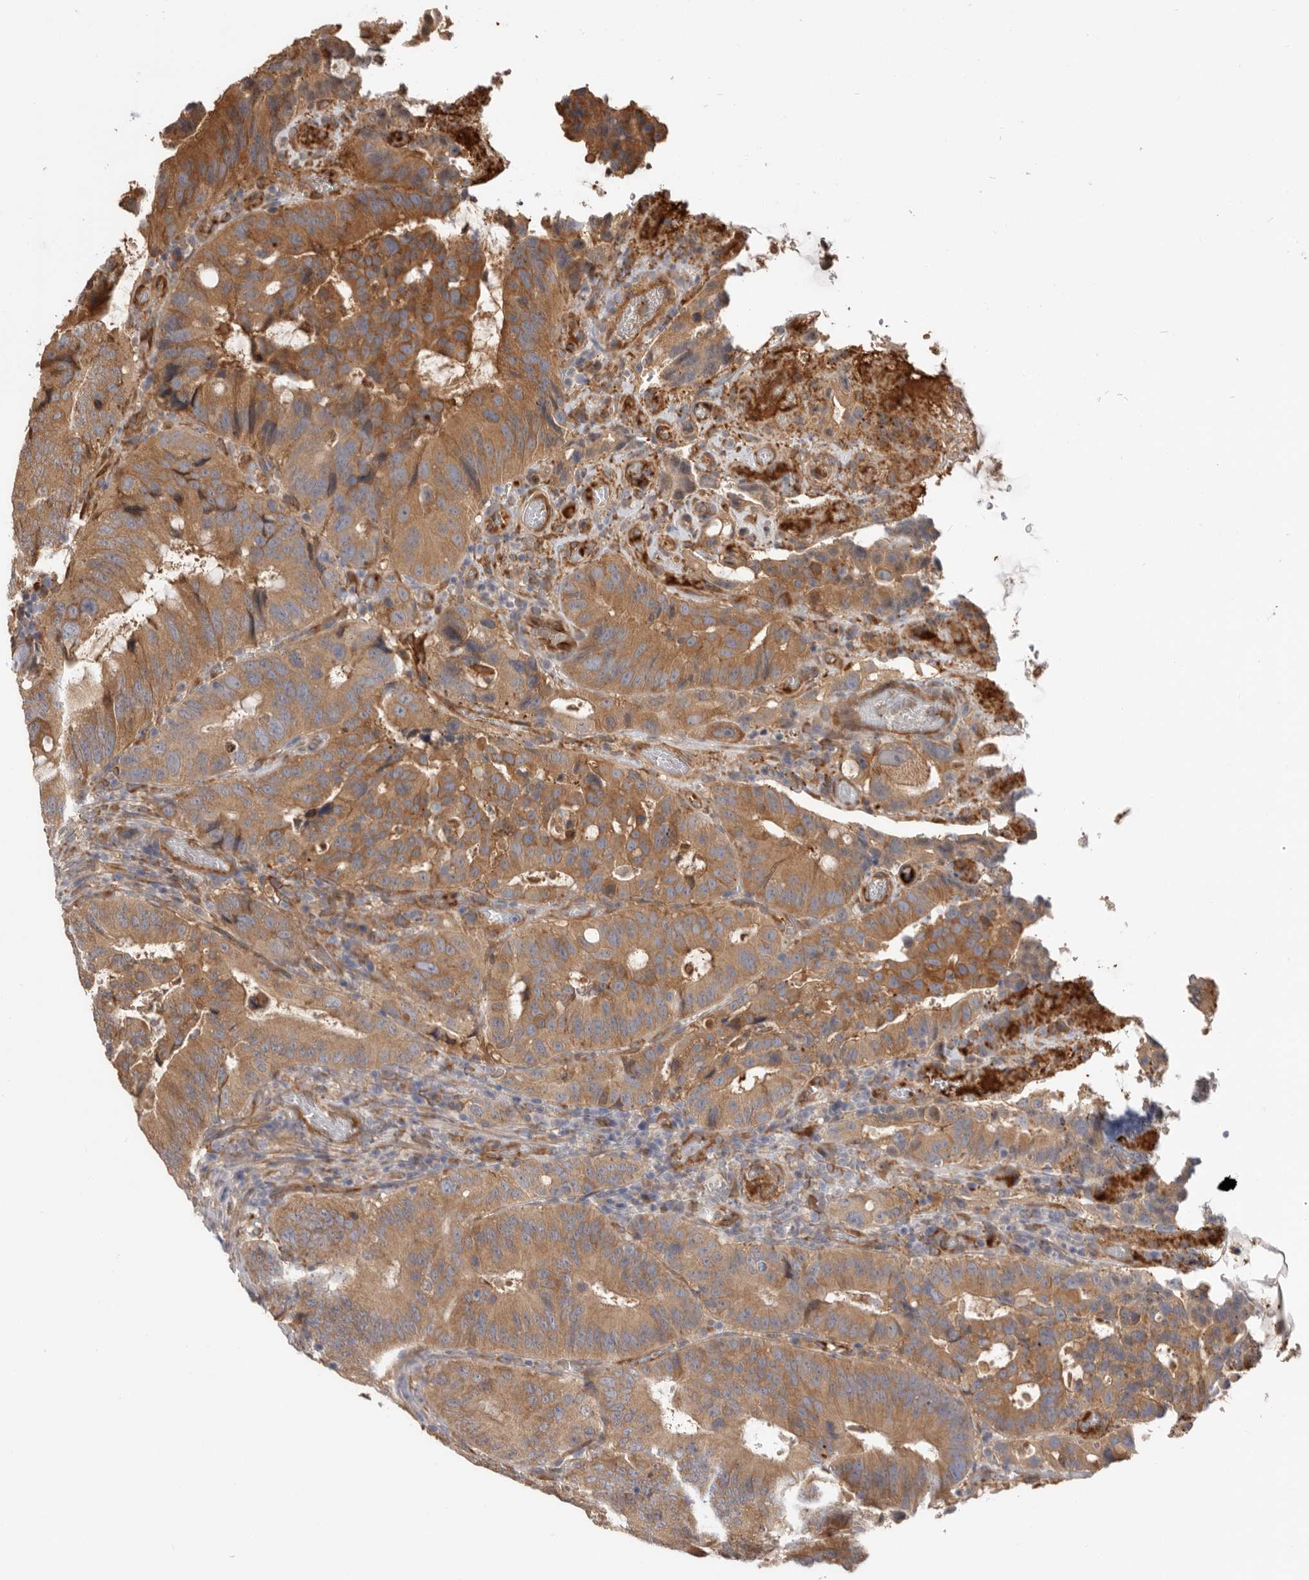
{"staining": {"intensity": "weak", "quantity": ">75%", "location": "cytoplasmic/membranous"}, "tissue": "colorectal cancer", "cell_type": "Tumor cells", "image_type": "cancer", "snomed": [{"axis": "morphology", "description": "Adenocarcinoma, NOS"}, {"axis": "topography", "description": "Colon"}], "caption": "Weak cytoplasmic/membranous expression for a protein is appreciated in about >75% of tumor cells of colorectal cancer (adenocarcinoma) using IHC.", "gene": "CDC42BPB", "patient": {"sex": "male", "age": 83}}